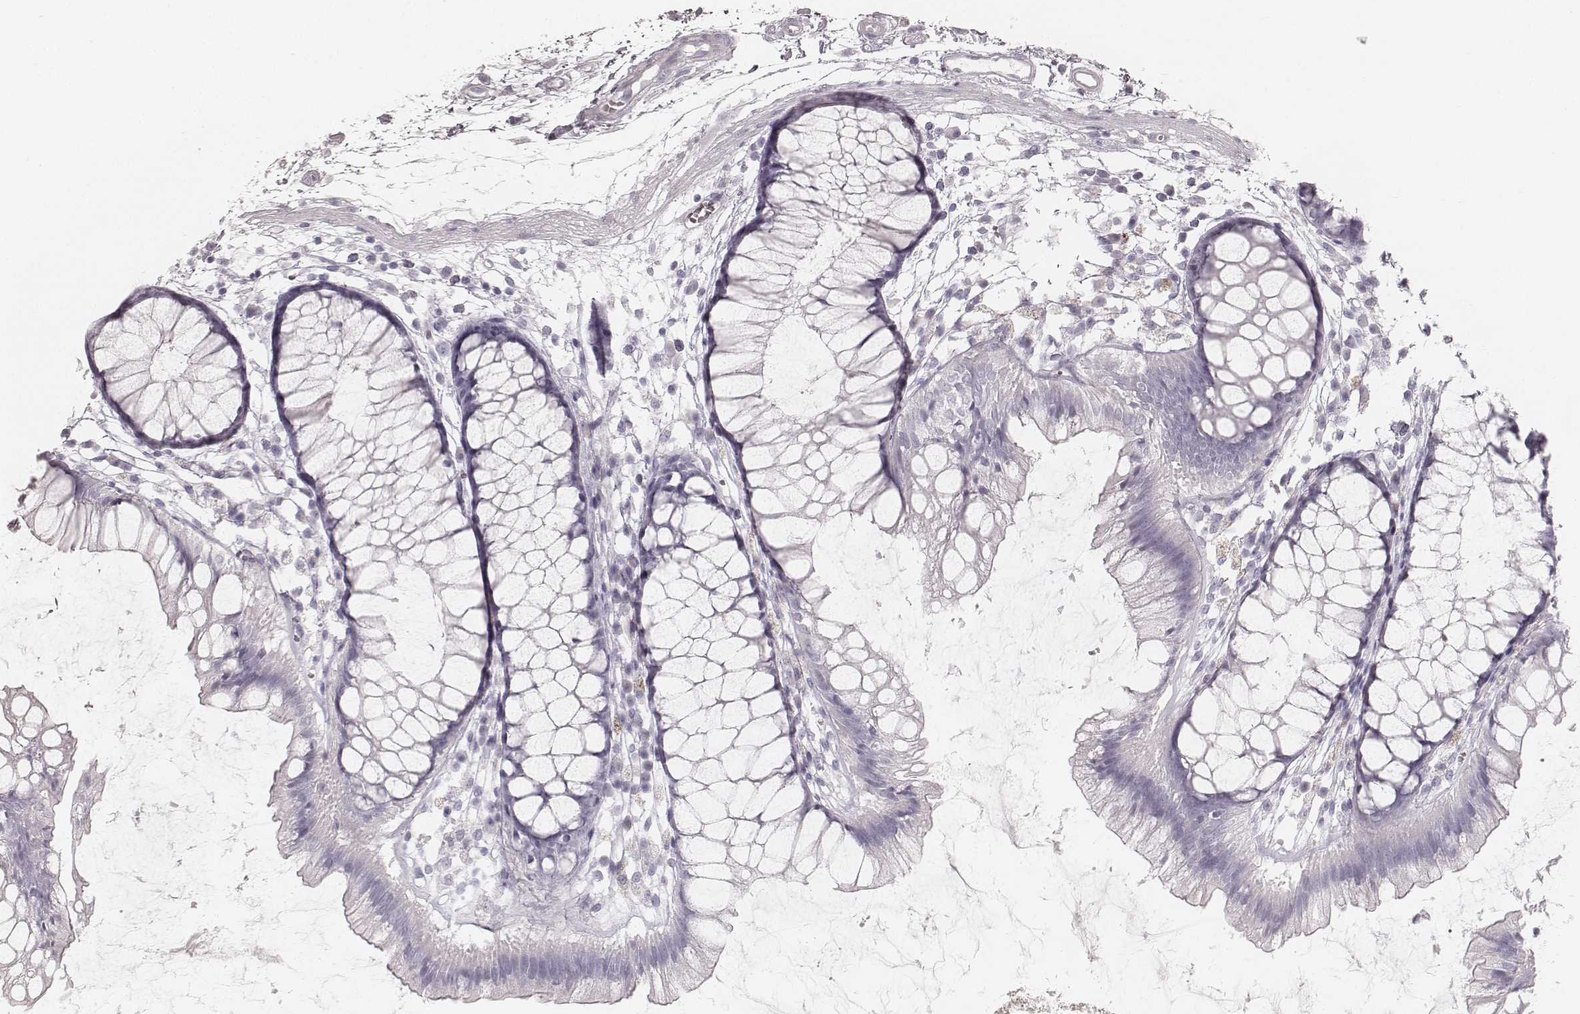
{"staining": {"intensity": "negative", "quantity": "none", "location": "none"}, "tissue": "colon", "cell_type": "Endothelial cells", "image_type": "normal", "snomed": [{"axis": "morphology", "description": "Normal tissue, NOS"}, {"axis": "morphology", "description": "Adenocarcinoma, NOS"}, {"axis": "topography", "description": "Colon"}], "caption": "Endothelial cells show no significant protein staining in normal colon. Nuclei are stained in blue.", "gene": "KRT82", "patient": {"sex": "male", "age": 65}}